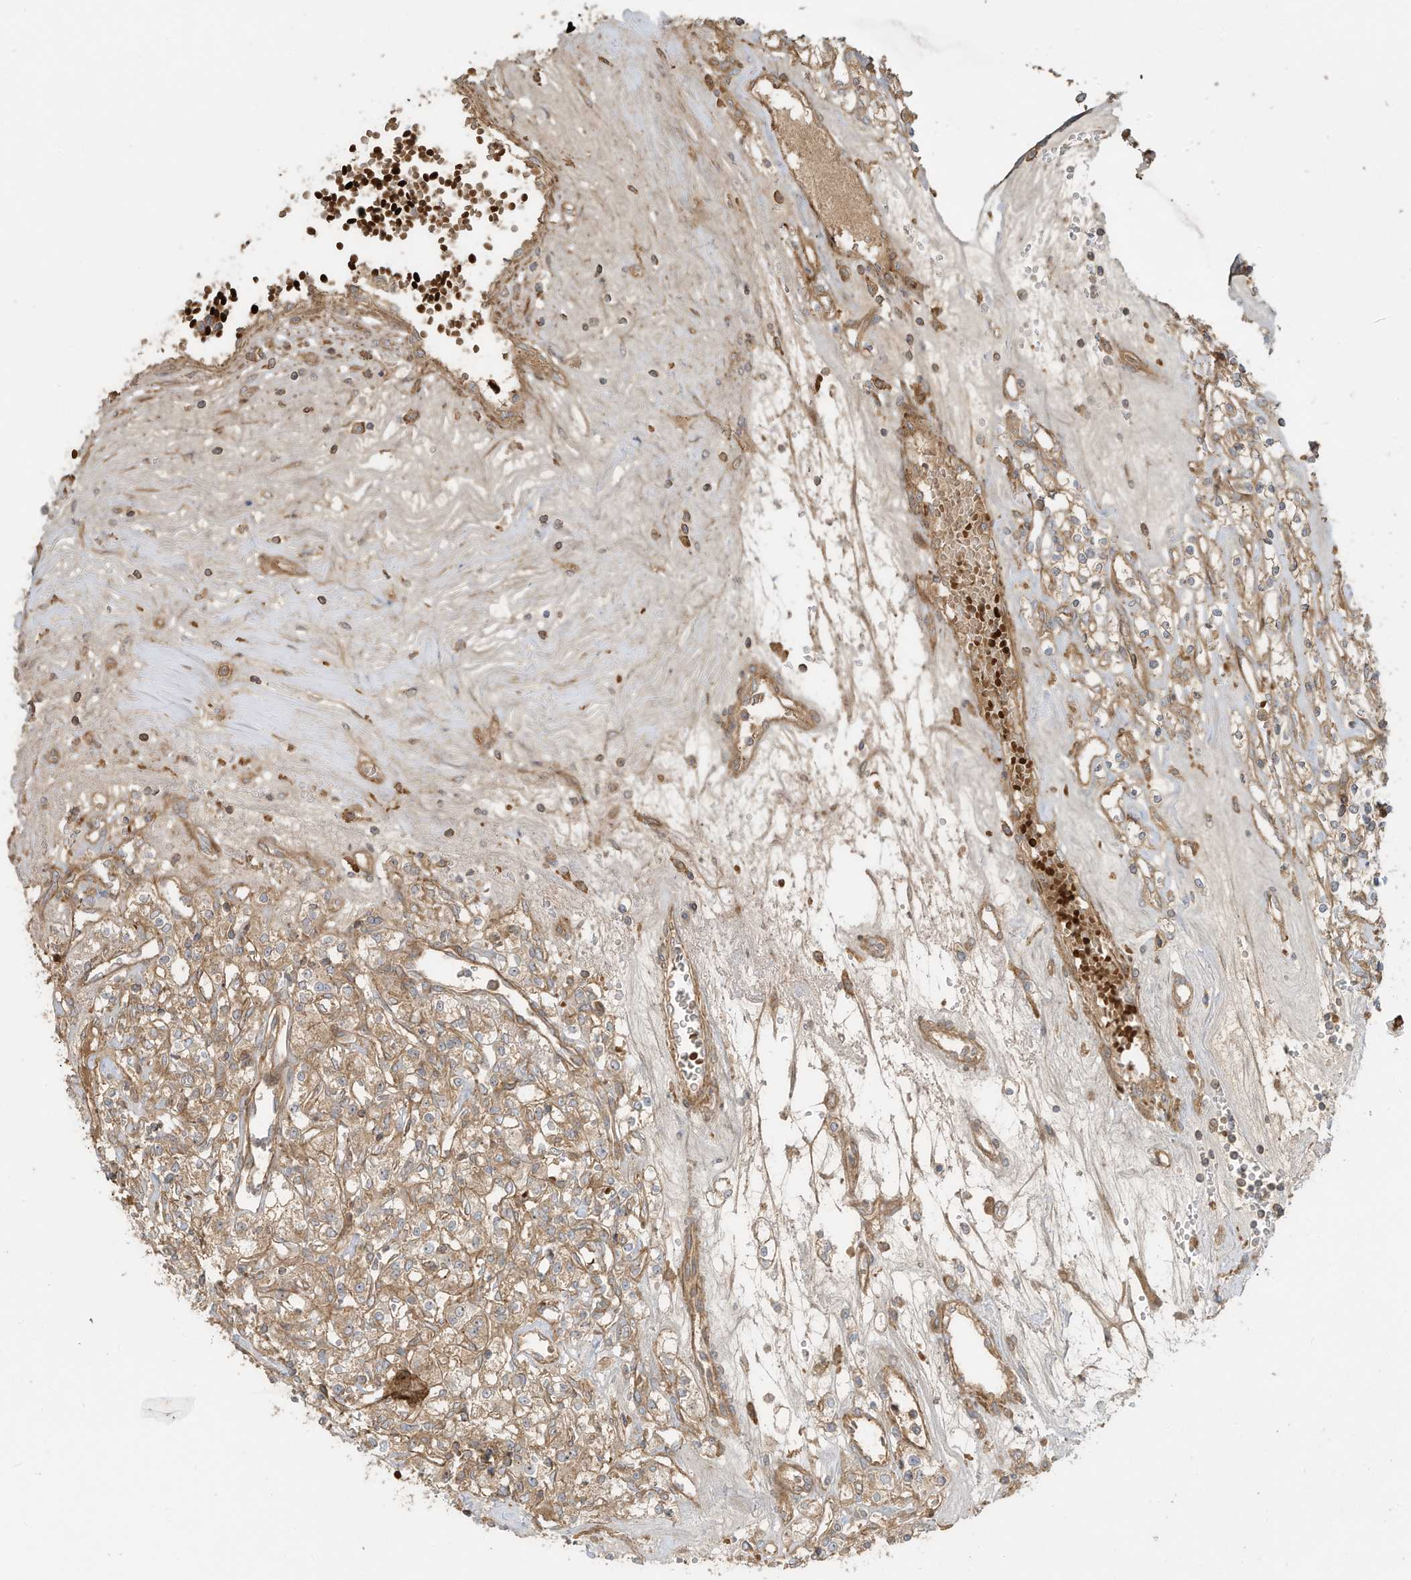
{"staining": {"intensity": "moderate", "quantity": ">75%", "location": "cytoplasmic/membranous"}, "tissue": "renal cancer", "cell_type": "Tumor cells", "image_type": "cancer", "snomed": [{"axis": "morphology", "description": "Adenocarcinoma, NOS"}, {"axis": "topography", "description": "Kidney"}], "caption": "IHC (DAB (3,3'-diaminobenzidine)) staining of human renal cancer demonstrates moderate cytoplasmic/membranous protein positivity in approximately >75% of tumor cells.", "gene": "ENTR1", "patient": {"sex": "female", "age": 59}}